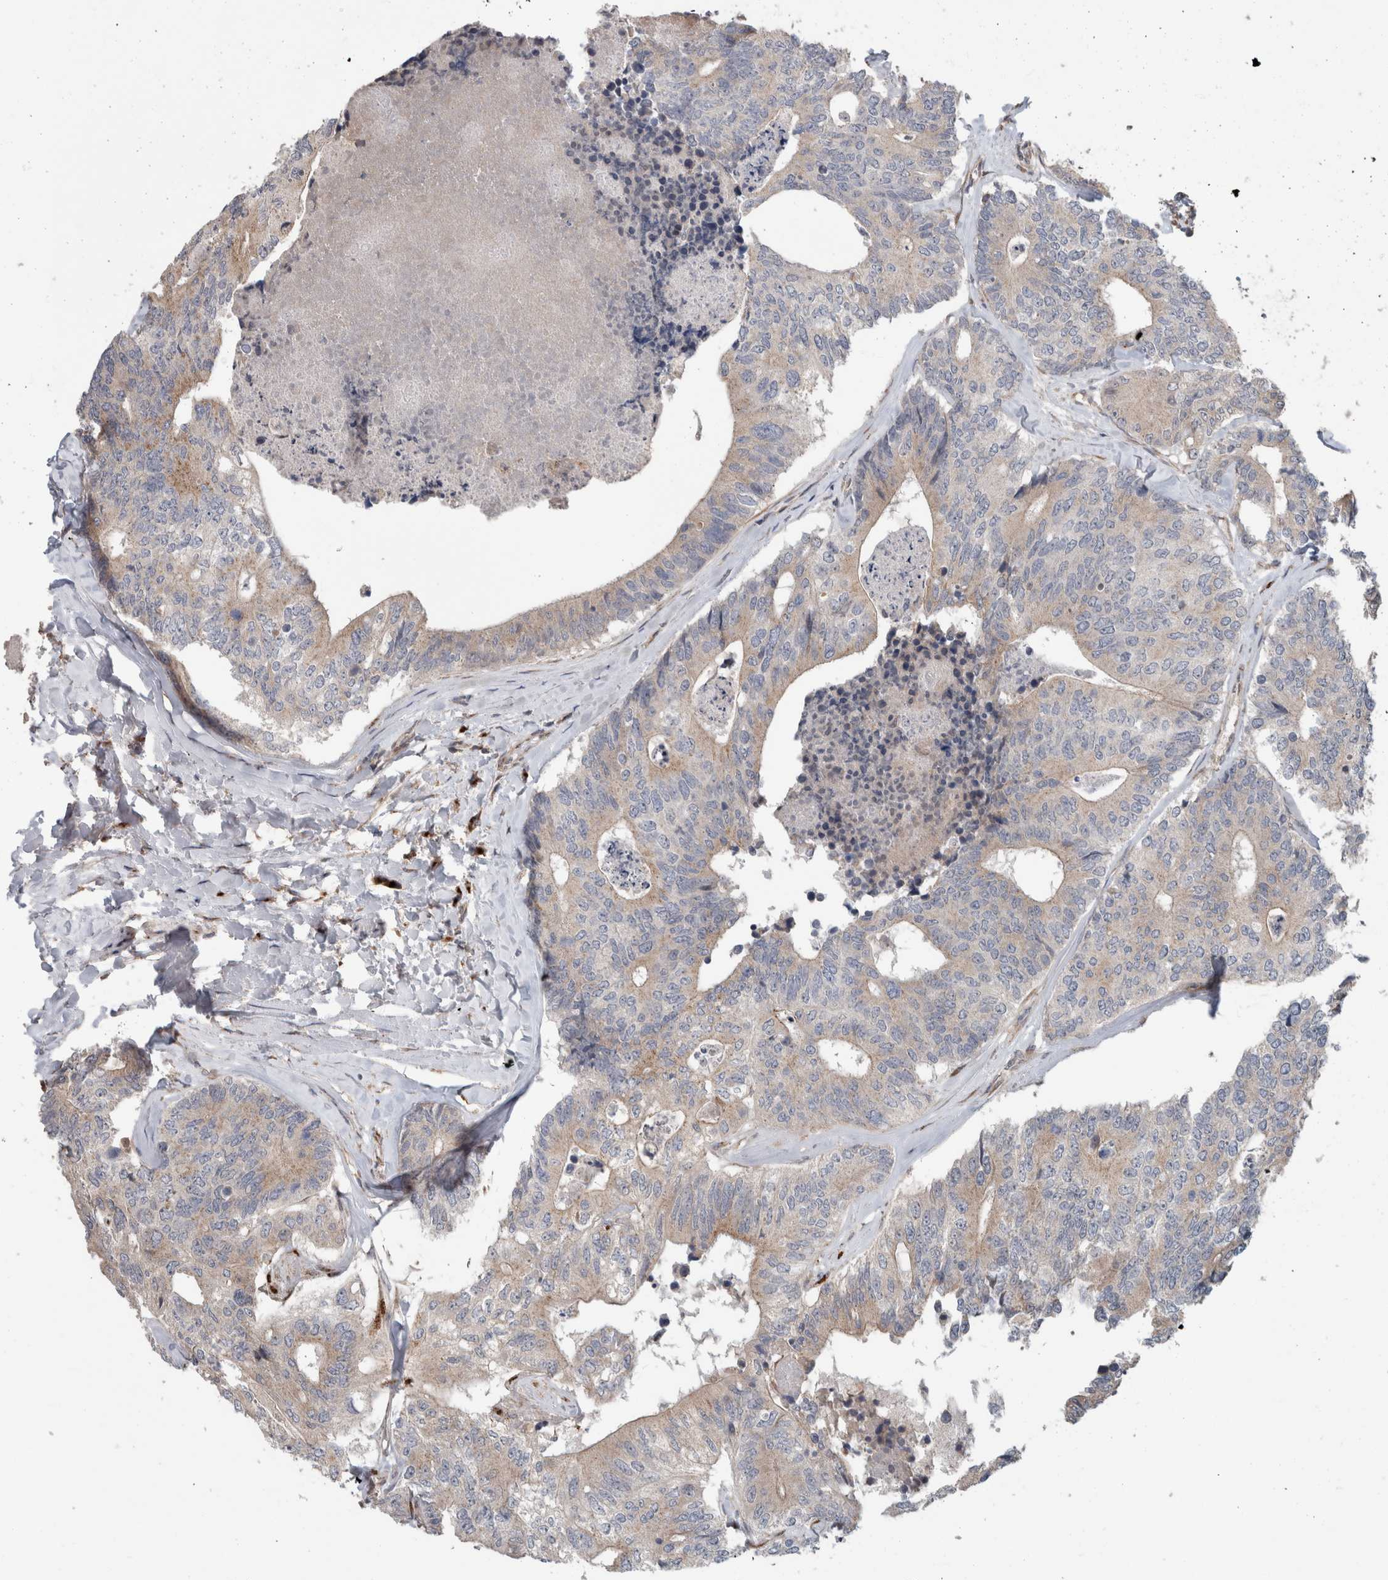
{"staining": {"intensity": "weak", "quantity": ">75%", "location": "cytoplasmic/membranous"}, "tissue": "colorectal cancer", "cell_type": "Tumor cells", "image_type": "cancer", "snomed": [{"axis": "morphology", "description": "Adenocarcinoma, NOS"}, {"axis": "topography", "description": "Colon"}], "caption": "This is an image of IHC staining of adenocarcinoma (colorectal), which shows weak positivity in the cytoplasmic/membranous of tumor cells.", "gene": "TRIM5", "patient": {"sex": "female", "age": 67}}